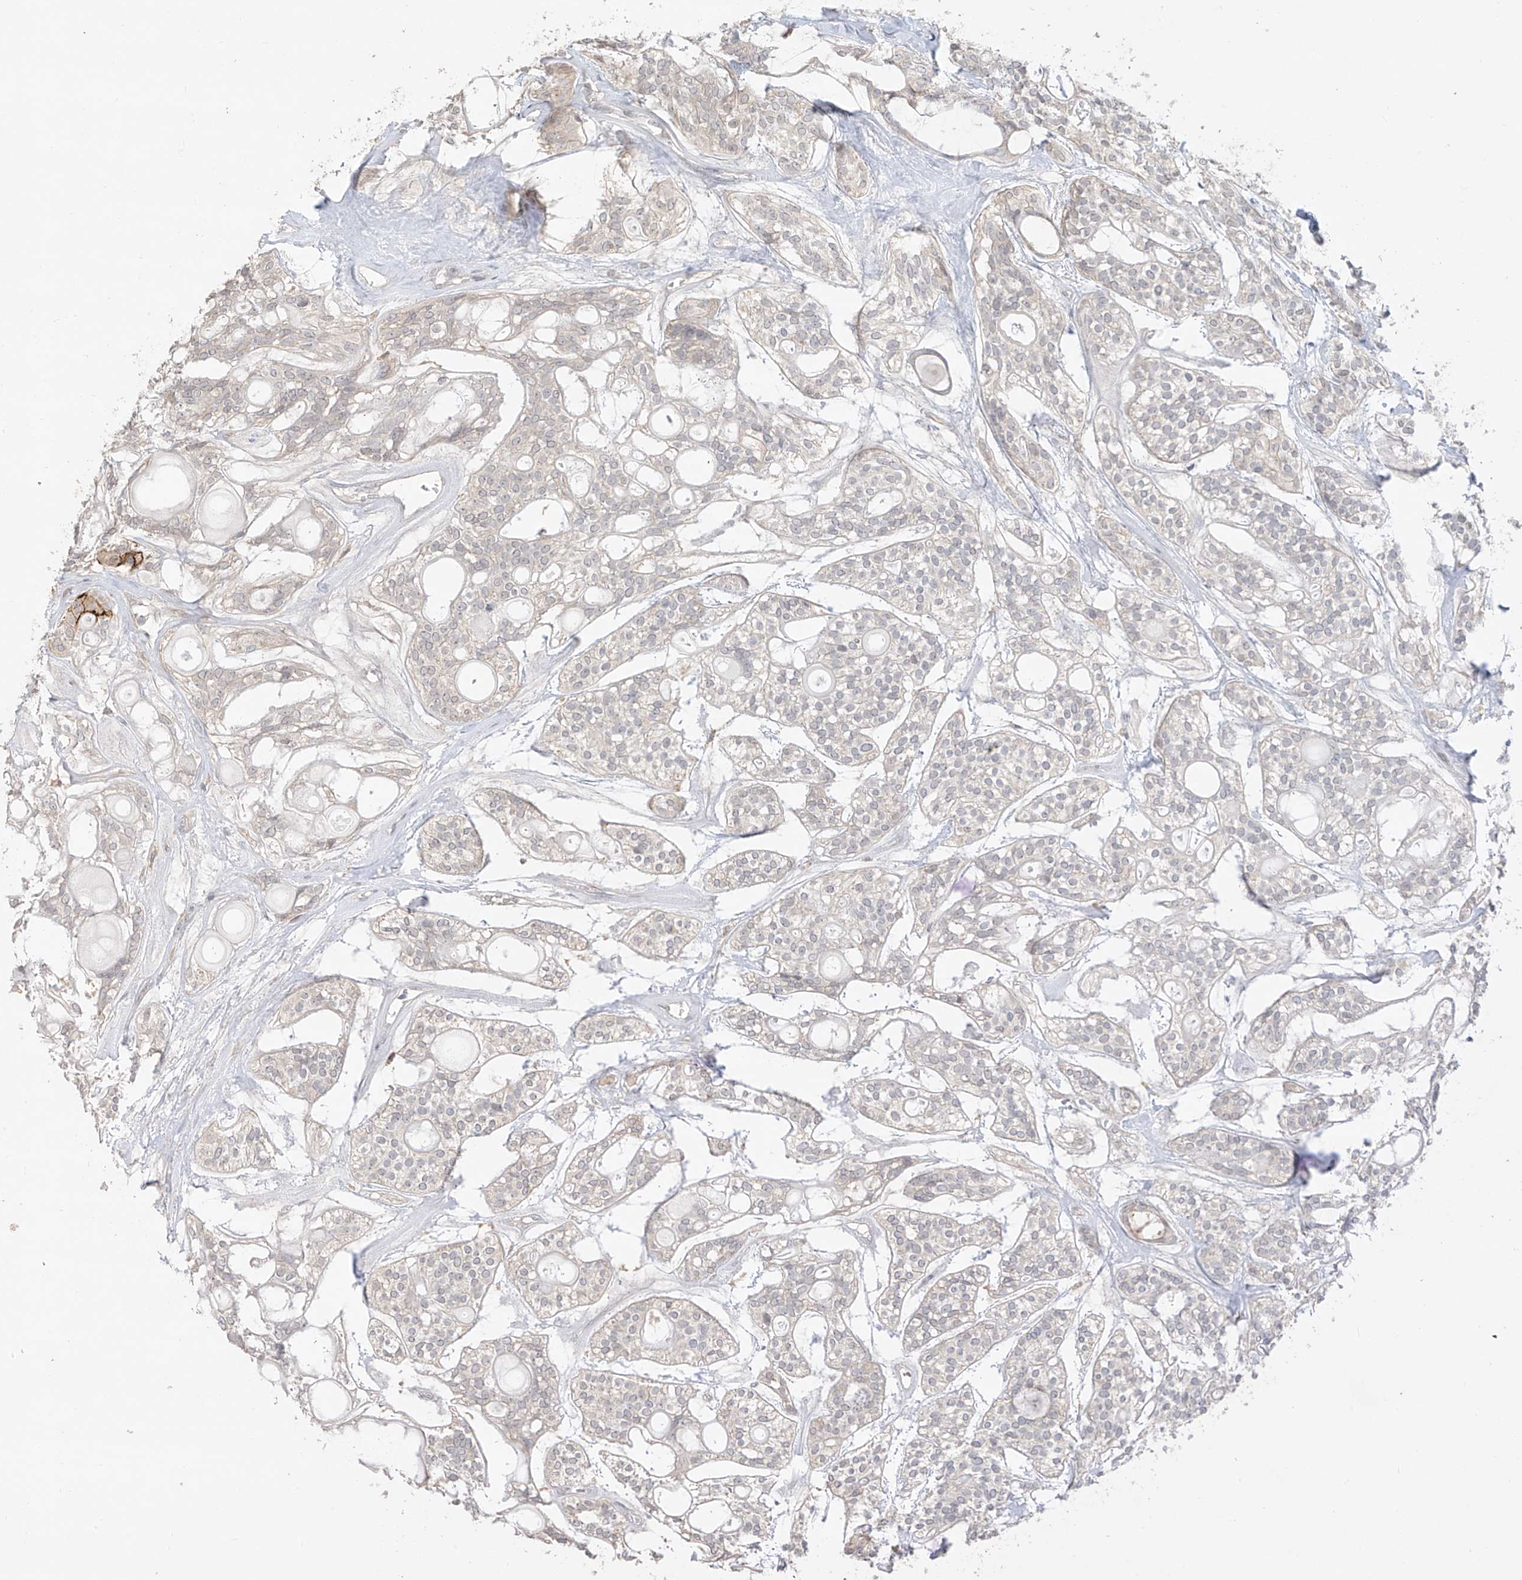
{"staining": {"intensity": "negative", "quantity": "none", "location": "none"}, "tissue": "head and neck cancer", "cell_type": "Tumor cells", "image_type": "cancer", "snomed": [{"axis": "morphology", "description": "Adenocarcinoma, NOS"}, {"axis": "topography", "description": "Head-Neck"}], "caption": "Adenocarcinoma (head and neck) was stained to show a protein in brown. There is no significant expression in tumor cells.", "gene": "ANGEL2", "patient": {"sex": "male", "age": 66}}